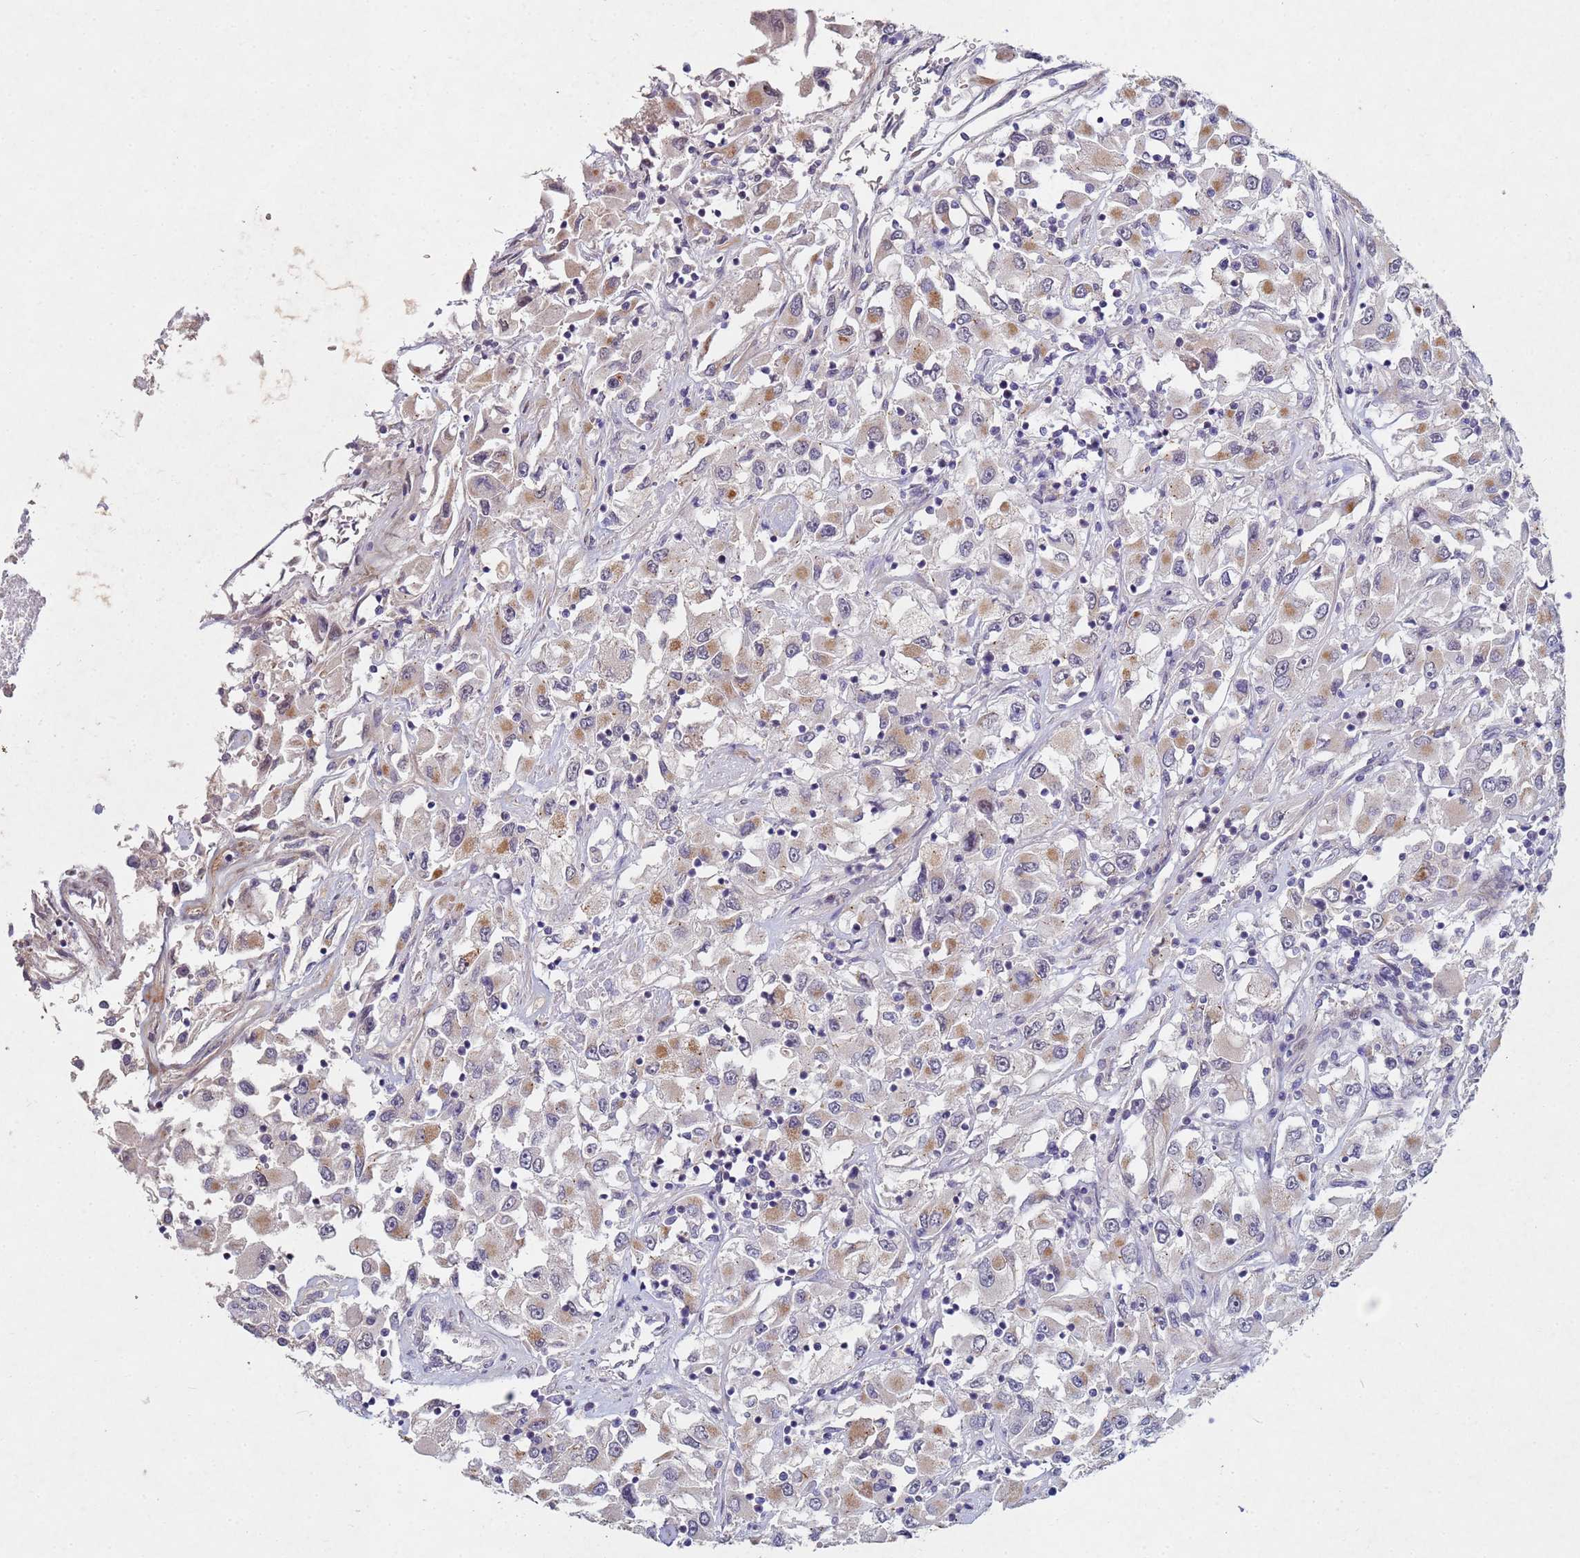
{"staining": {"intensity": "moderate", "quantity": "25%-75%", "location": "cytoplasmic/membranous"}, "tissue": "renal cancer", "cell_type": "Tumor cells", "image_type": "cancer", "snomed": [{"axis": "morphology", "description": "Adenocarcinoma, NOS"}, {"axis": "topography", "description": "Kidney"}], "caption": "Protein positivity by immunohistochemistry reveals moderate cytoplasmic/membranous expression in about 25%-75% of tumor cells in renal cancer (adenocarcinoma).", "gene": "TNPO2", "patient": {"sex": "female", "age": 52}}